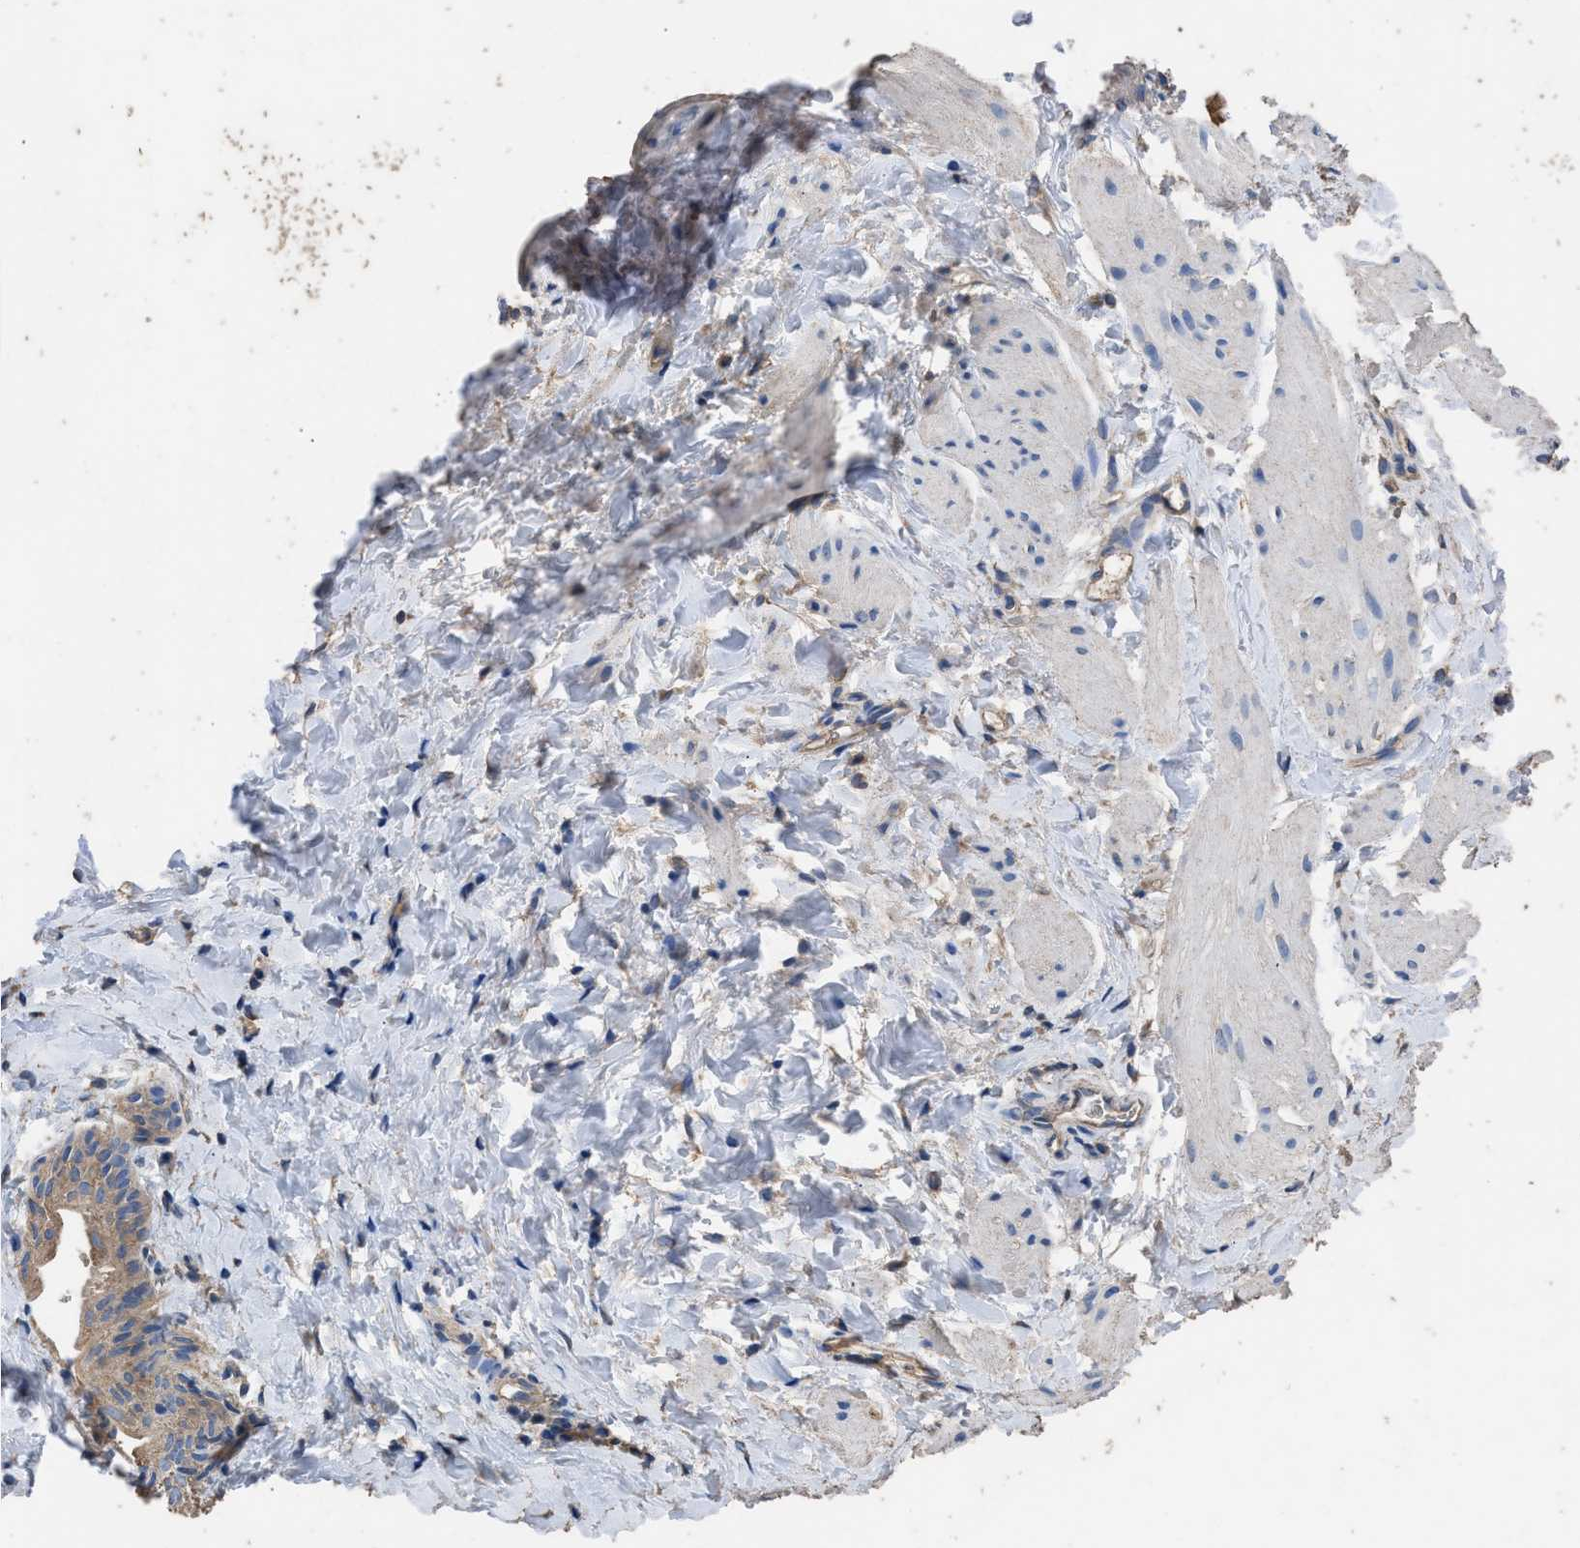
{"staining": {"intensity": "weak", "quantity": "<25%", "location": "cytoplasmic/membranous"}, "tissue": "smooth muscle", "cell_type": "Smooth muscle cells", "image_type": "normal", "snomed": [{"axis": "morphology", "description": "Normal tissue, NOS"}, {"axis": "topography", "description": "Smooth muscle"}], "caption": "Histopathology image shows no protein staining in smooth muscle cells of benign smooth muscle. (Immunohistochemistry (ihc), brightfield microscopy, high magnification).", "gene": "ITSN1", "patient": {"sex": "male", "age": 16}}